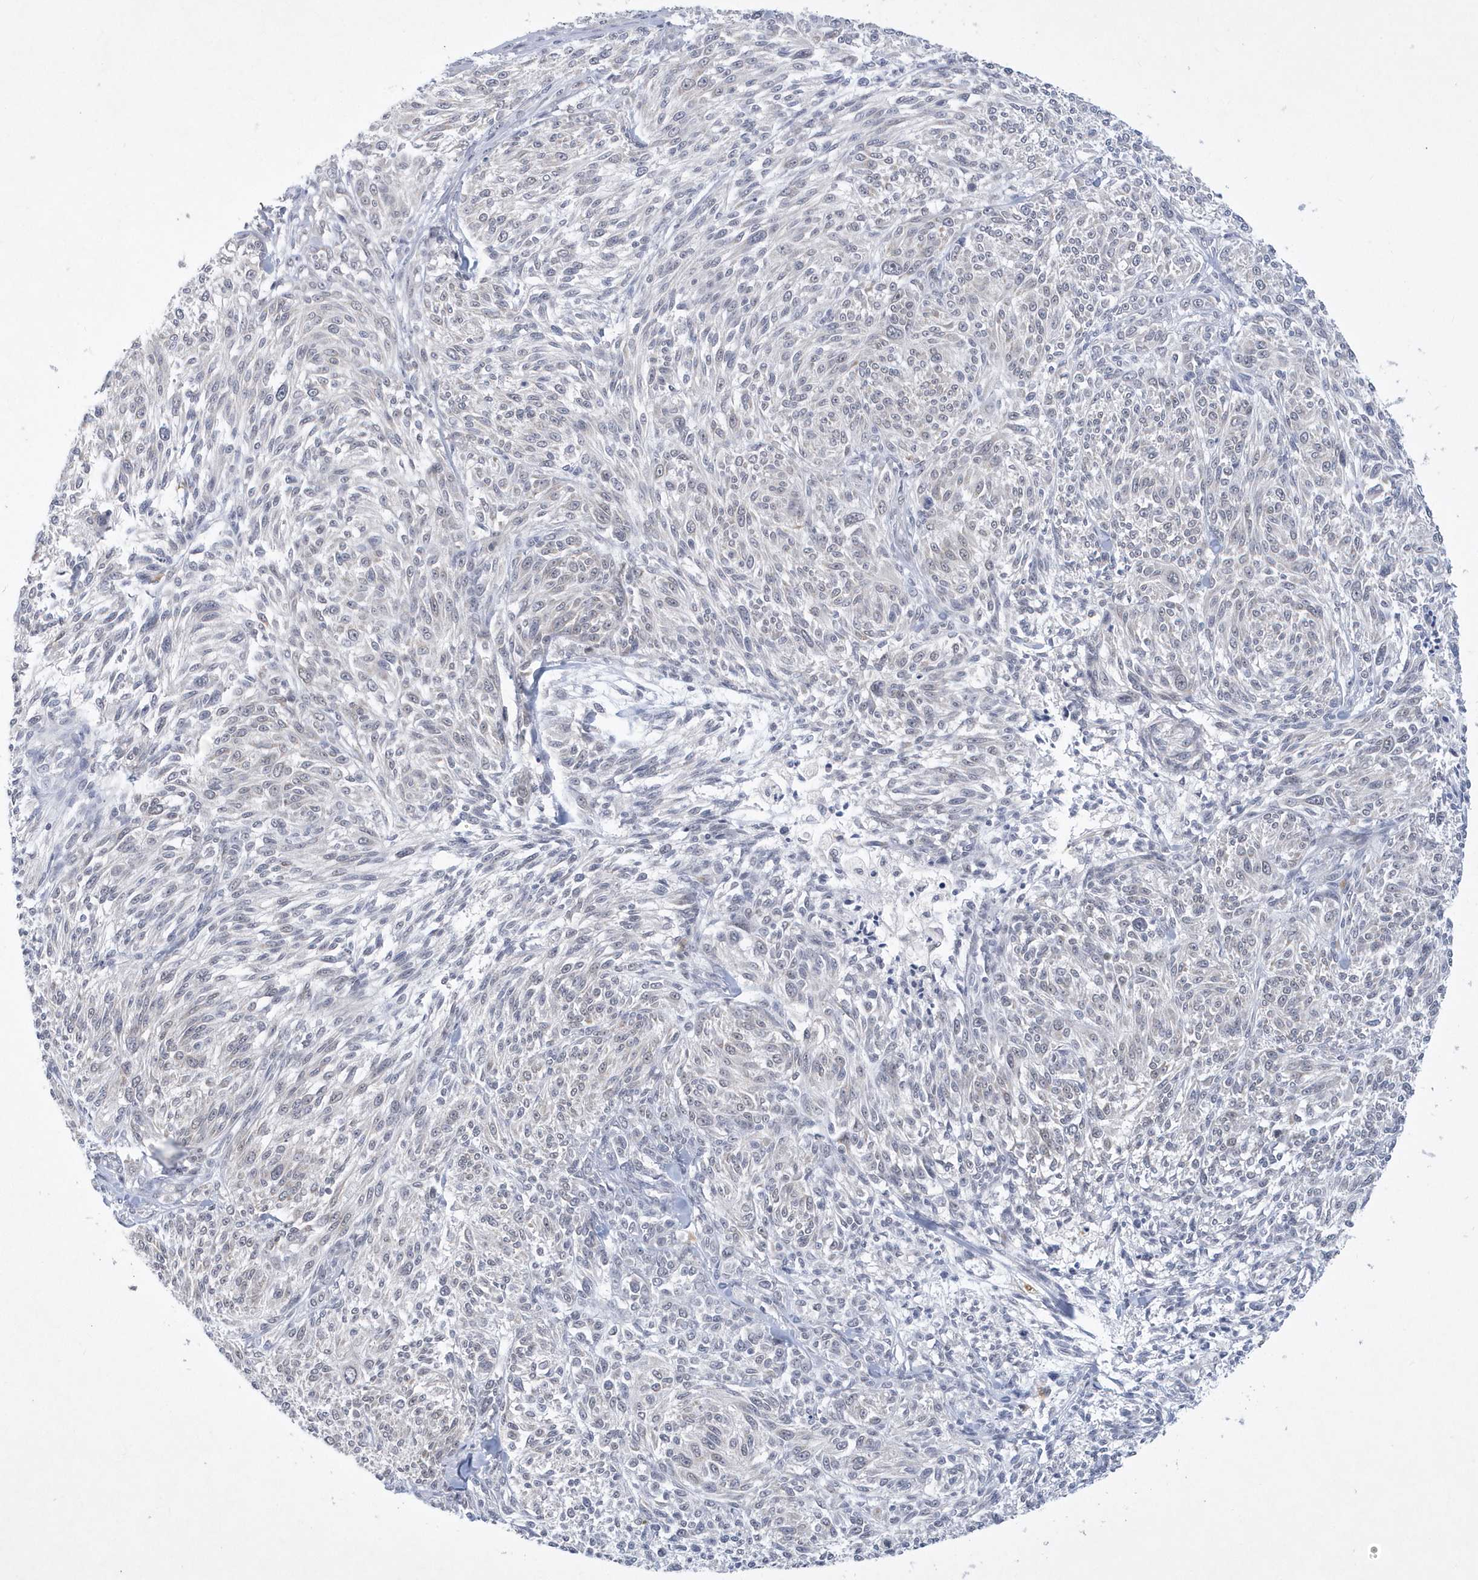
{"staining": {"intensity": "negative", "quantity": "none", "location": "none"}, "tissue": "melanoma", "cell_type": "Tumor cells", "image_type": "cancer", "snomed": [{"axis": "morphology", "description": "Malignant melanoma, NOS"}, {"axis": "topography", "description": "Skin of trunk"}], "caption": "A histopathology image of human malignant melanoma is negative for staining in tumor cells. (DAB (3,3'-diaminobenzidine) IHC visualized using brightfield microscopy, high magnification).", "gene": "SRGAP3", "patient": {"sex": "male", "age": 71}}